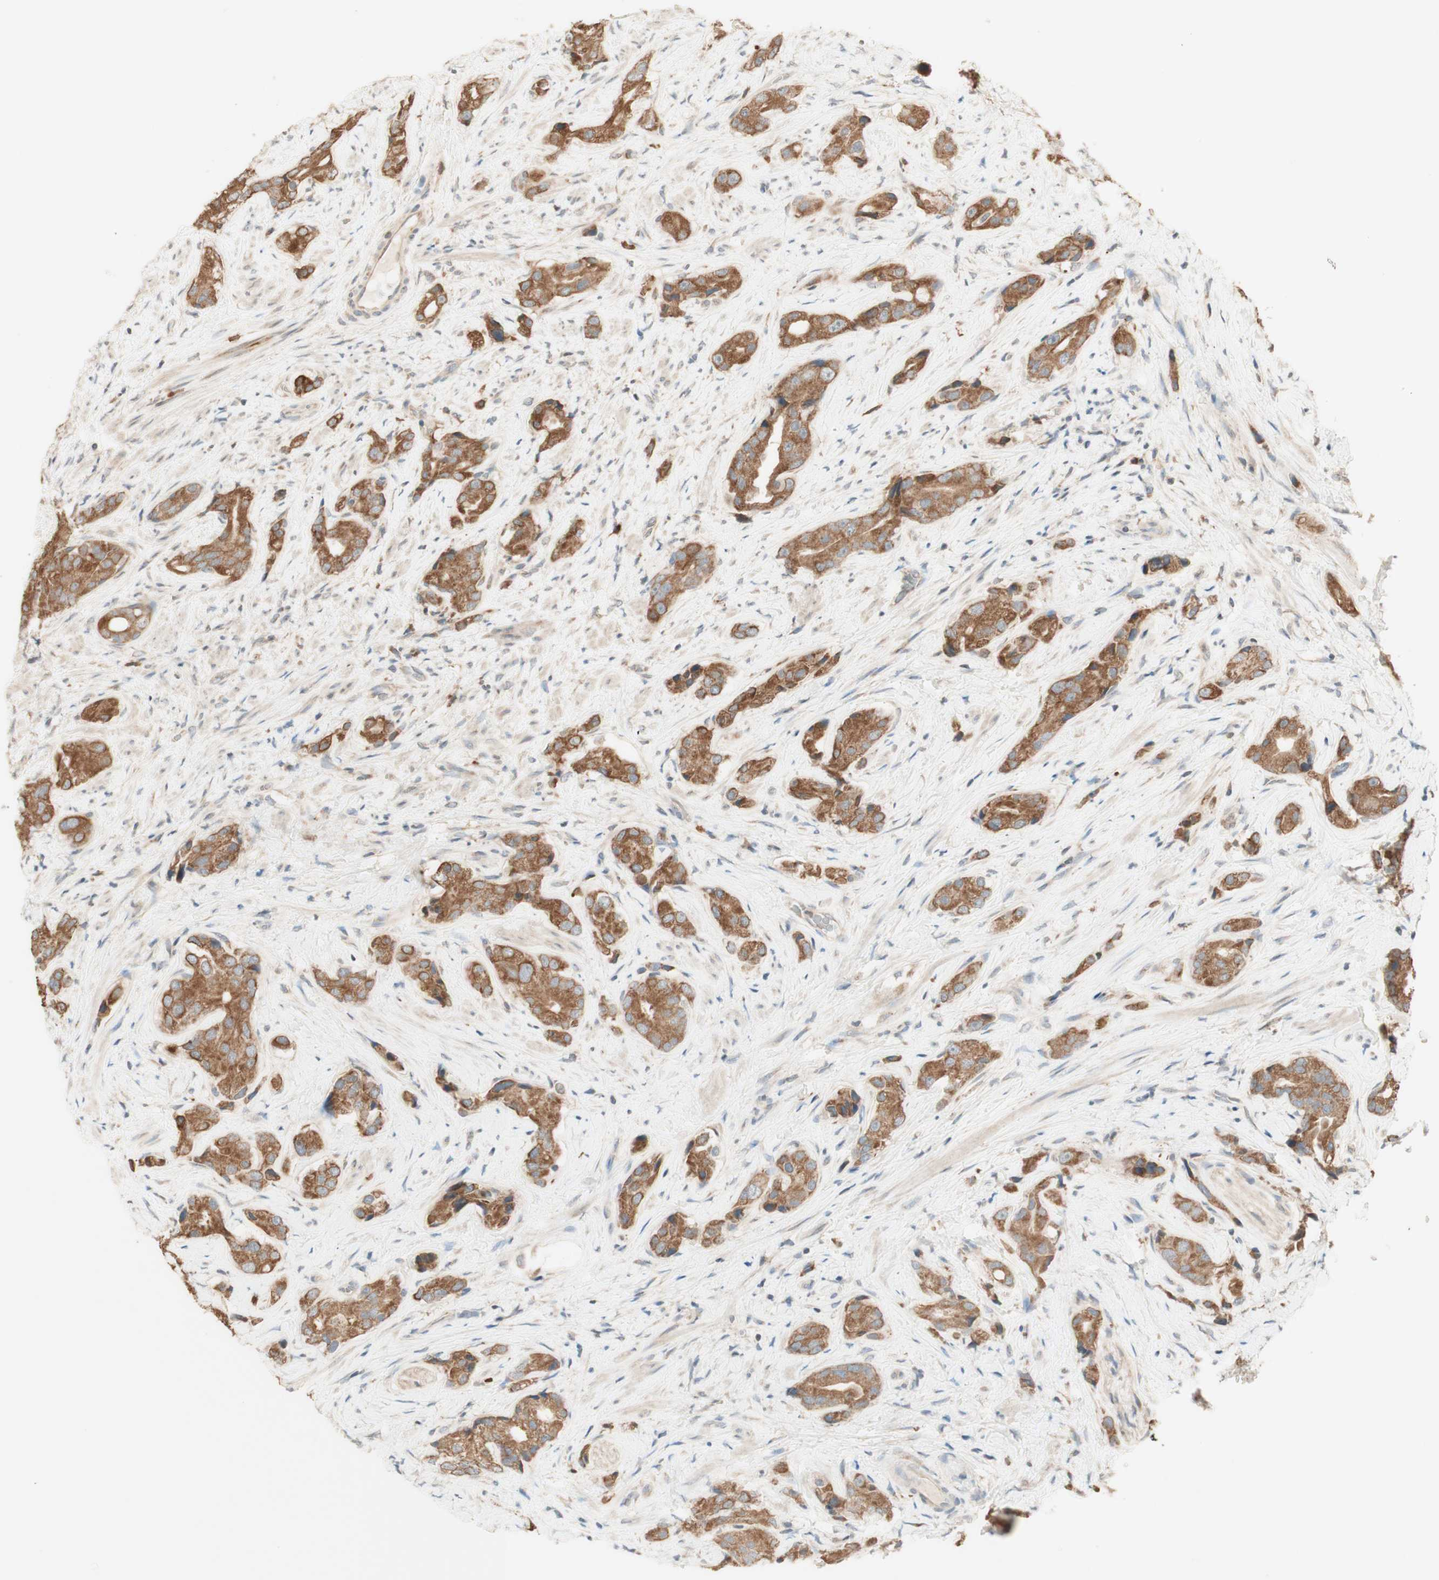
{"staining": {"intensity": "moderate", "quantity": ">75%", "location": "cytoplasmic/membranous"}, "tissue": "prostate cancer", "cell_type": "Tumor cells", "image_type": "cancer", "snomed": [{"axis": "morphology", "description": "Adenocarcinoma, High grade"}, {"axis": "topography", "description": "Prostate"}], "caption": "Prostate adenocarcinoma (high-grade) was stained to show a protein in brown. There is medium levels of moderate cytoplasmic/membranous positivity in approximately >75% of tumor cells. The staining is performed using DAB brown chromogen to label protein expression. The nuclei are counter-stained blue using hematoxylin.", "gene": "CLCN2", "patient": {"sex": "male", "age": 71}}